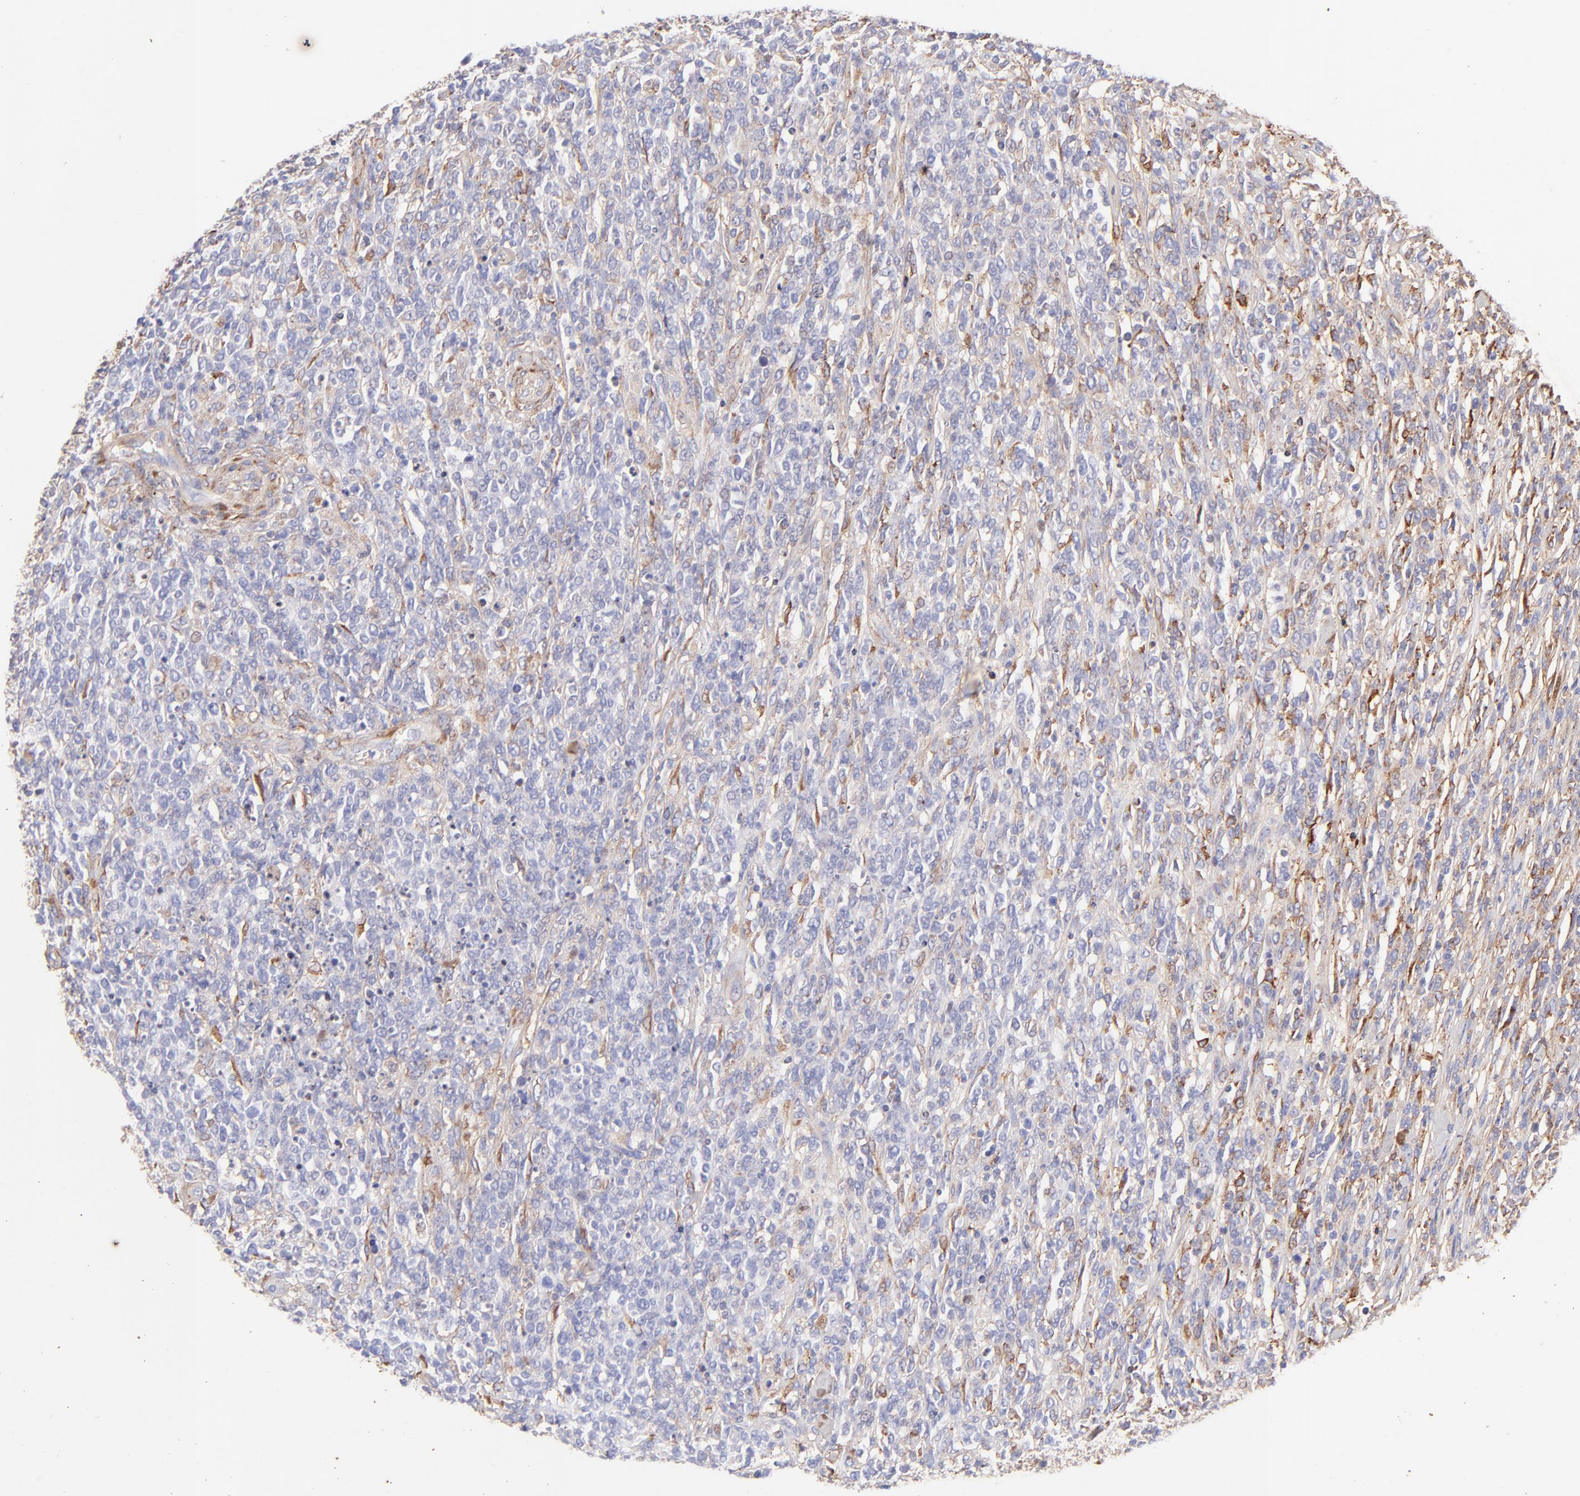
{"staining": {"intensity": "weak", "quantity": "<25%", "location": "cytoplasmic/membranous"}, "tissue": "lymphoma", "cell_type": "Tumor cells", "image_type": "cancer", "snomed": [{"axis": "morphology", "description": "Malignant lymphoma, non-Hodgkin's type, High grade"}, {"axis": "topography", "description": "Lymph node"}], "caption": "There is no significant expression in tumor cells of lymphoma. (Brightfield microscopy of DAB immunohistochemistry (IHC) at high magnification).", "gene": "BGN", "patient": {"sex": "female", "age": 73}}